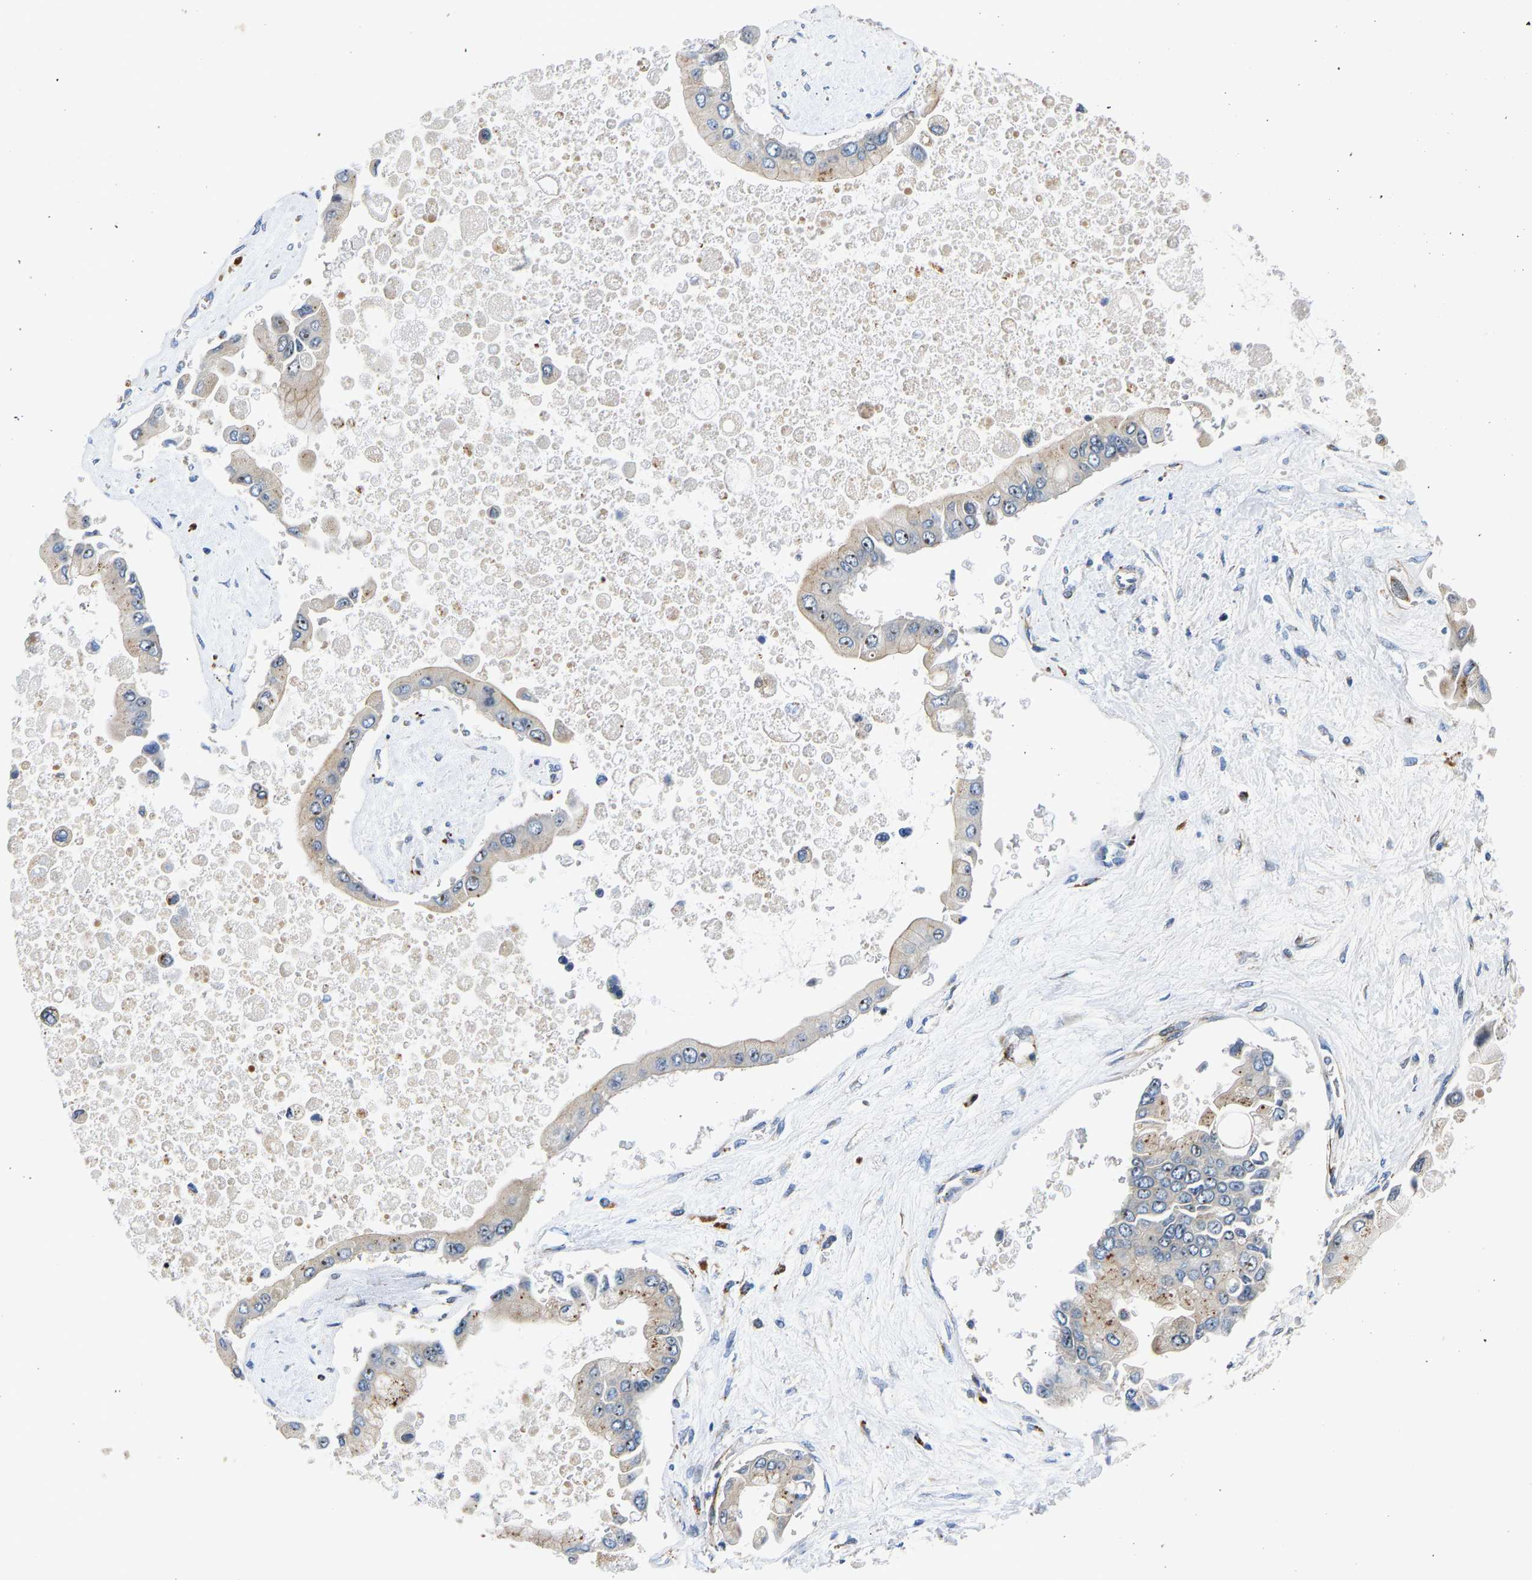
{"staining": {"intensity": "weak", "quantity": "<25%", "location": "nuclear"}, "tissue": "liver cancer", "cell_type": "Tumor cells", "image_type": "cancer", "snomed": [{"axis": "morphology", "description": "Cholangiocarcinoma"}, {"axis": "topography", "description": "Liver"}], "caption": "IHC micrograph of neoplastic tissue: human liver cancer stained with DAB displays no significant protein positivity in tumor cells.", "gene": "RESF1", "patient": {"sex": "male", "age": 50}}